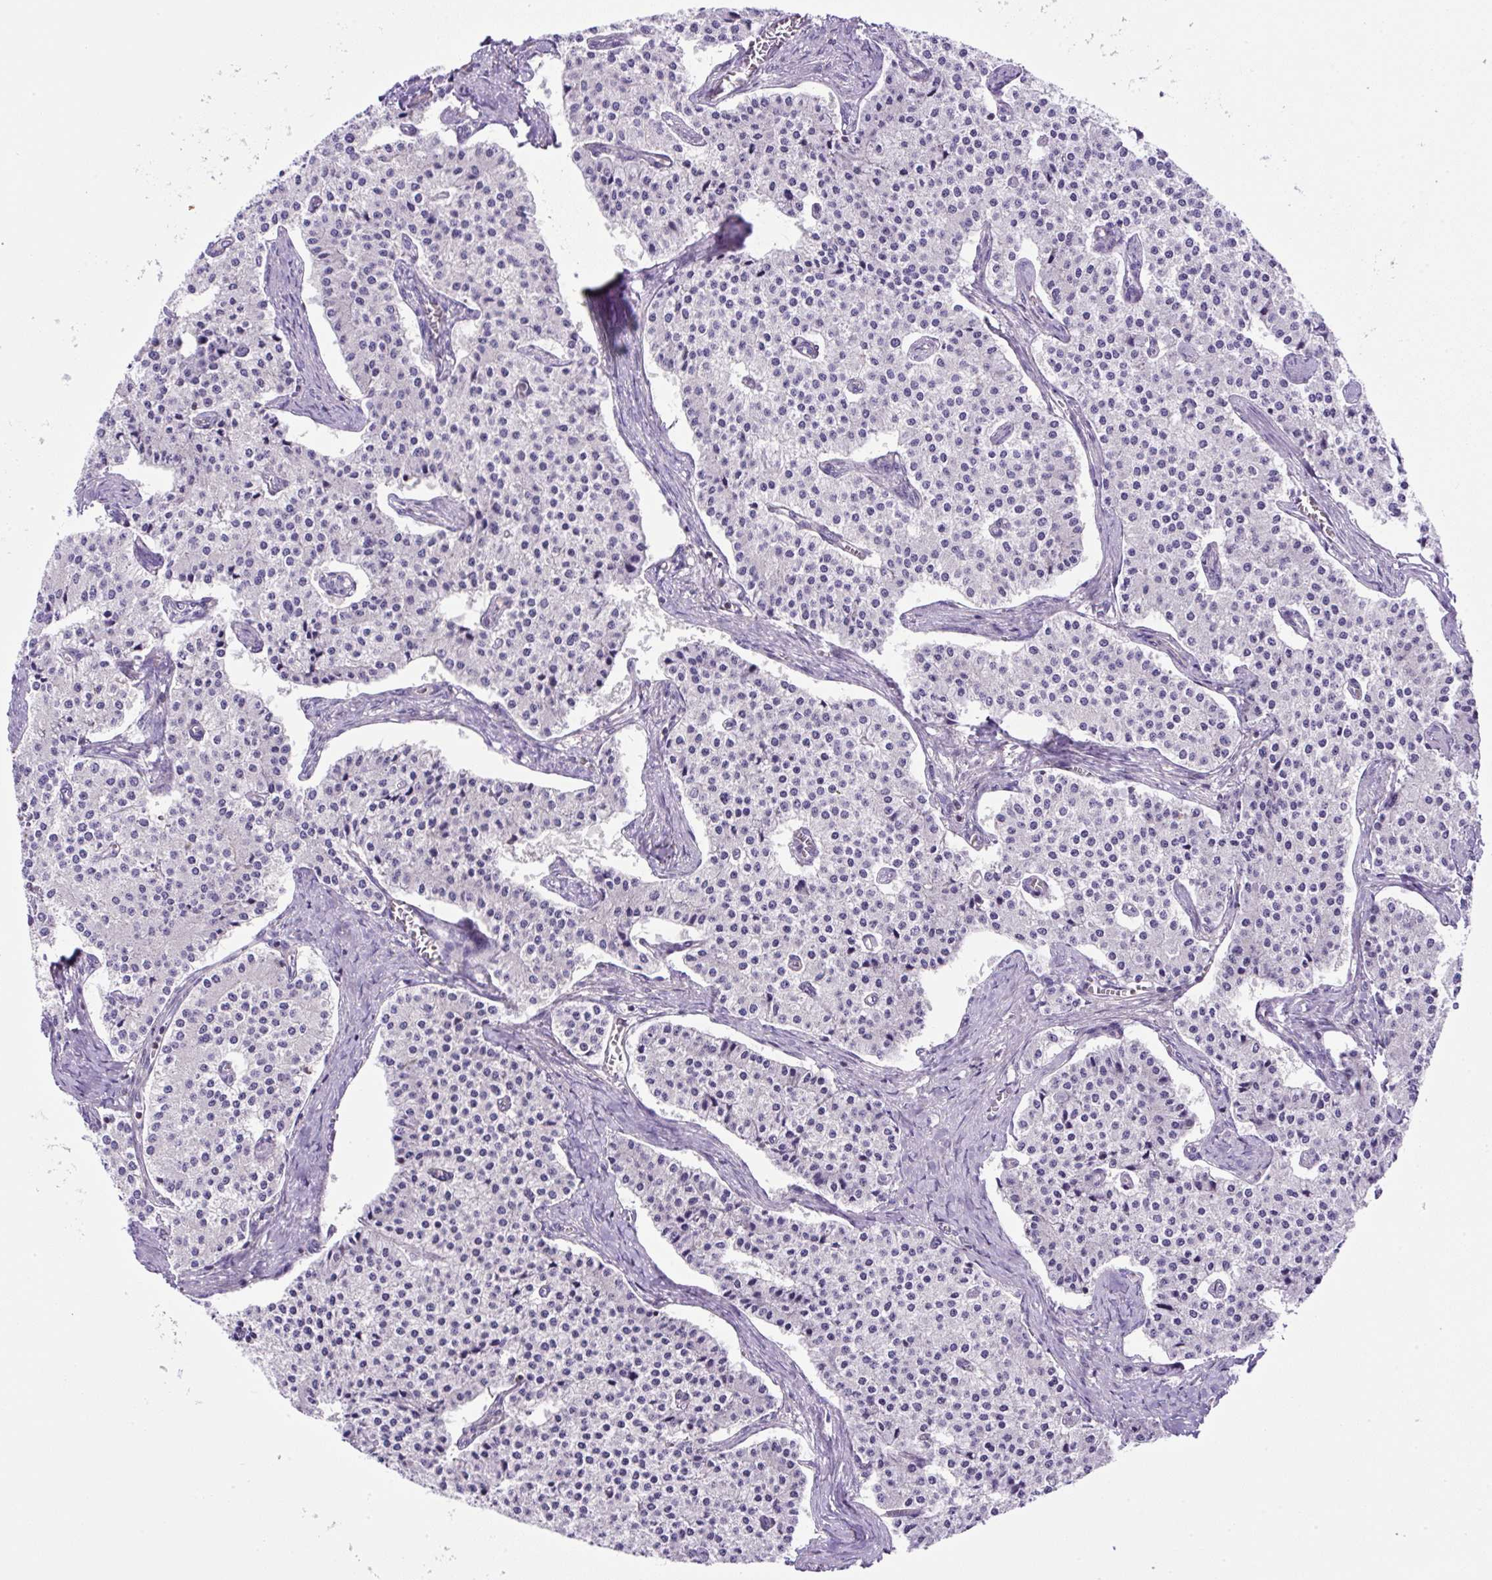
{"staining": {"intensity": "negative", "quantity": "none", "location": "none"}, "tissue": "carcinoid", "cell_type": "Tumor cells", "image_type": "cancer", "snomed": [{"axis": "morphology", "description": "Carcinoid, malignant, NOS"}, {"axis": "topography", "description": "Colon"}], "caption": "An immunohistochemistry image of carcinoid is shown. There is no staining in tumor cells of carcinoid.", "gene": "NPTN", "patient": {"sex": "female", "age": 52}}